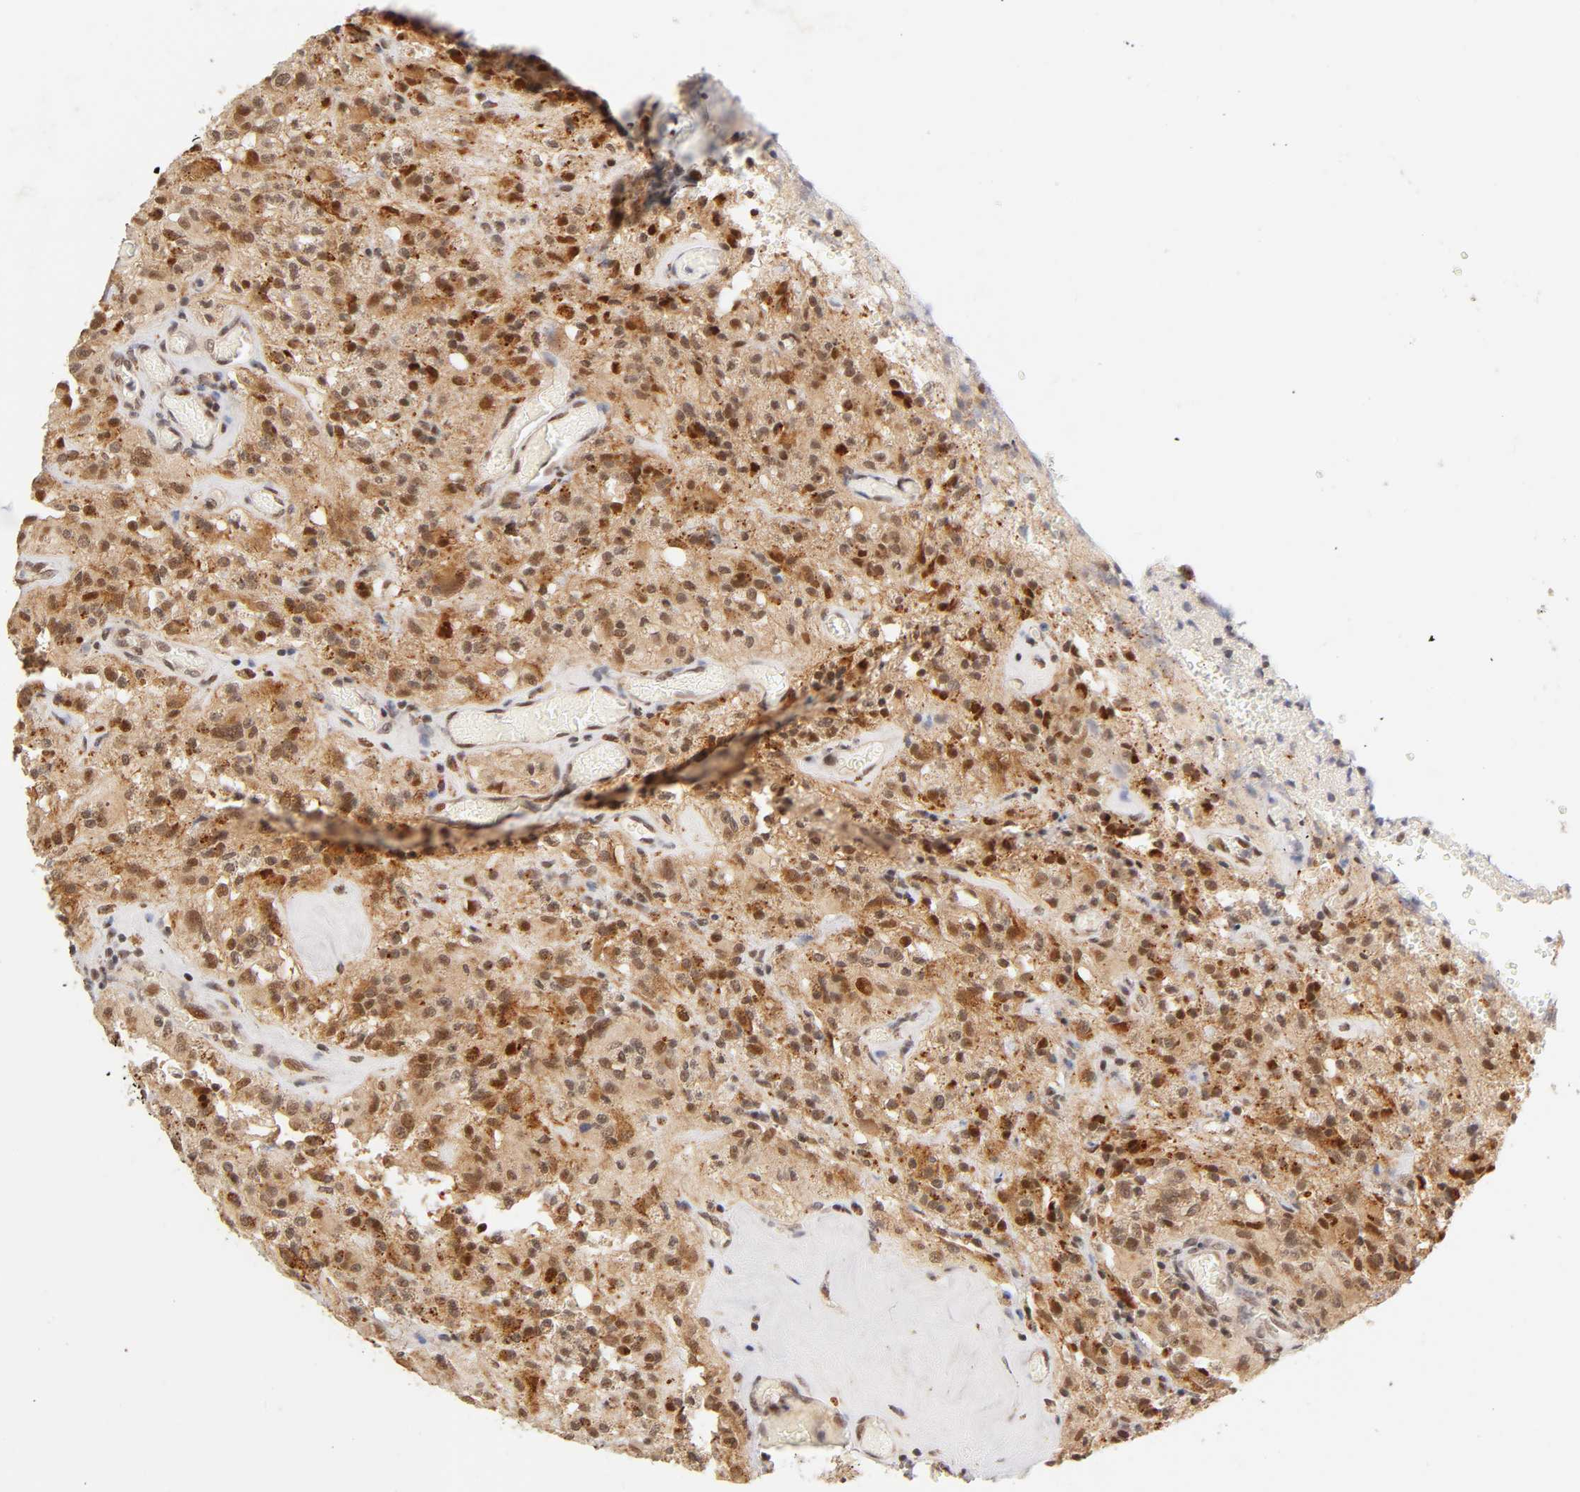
{"staining": {"intensity": "moderate", "quantity": ">75%", "location": "cytoplasmic/membranous,nuclear"}, "tissue": "glioma", "cell_type": "Tumor cells", "image_type": "cancer", "snomed": [{"axis": "morphology", "description": "Normal tissue, NOS"}, {"axis": "morphology", "description": "Glioma, malignant, High grade"}, {"axis": "topography", "description": "Cerebral cortex"}], "caption": "This photomicrograph reveals malignant high-grade glioma stained with immunohistochemistry (IHC) to label a protein in brown. The cytoplasmic/membranous and nuclear of tumor cells show moderate positivity for the protein. Nuclei are counter-stained blue.", "gene": "TAF10", "patient": {"sex": "male", "age": 56}}